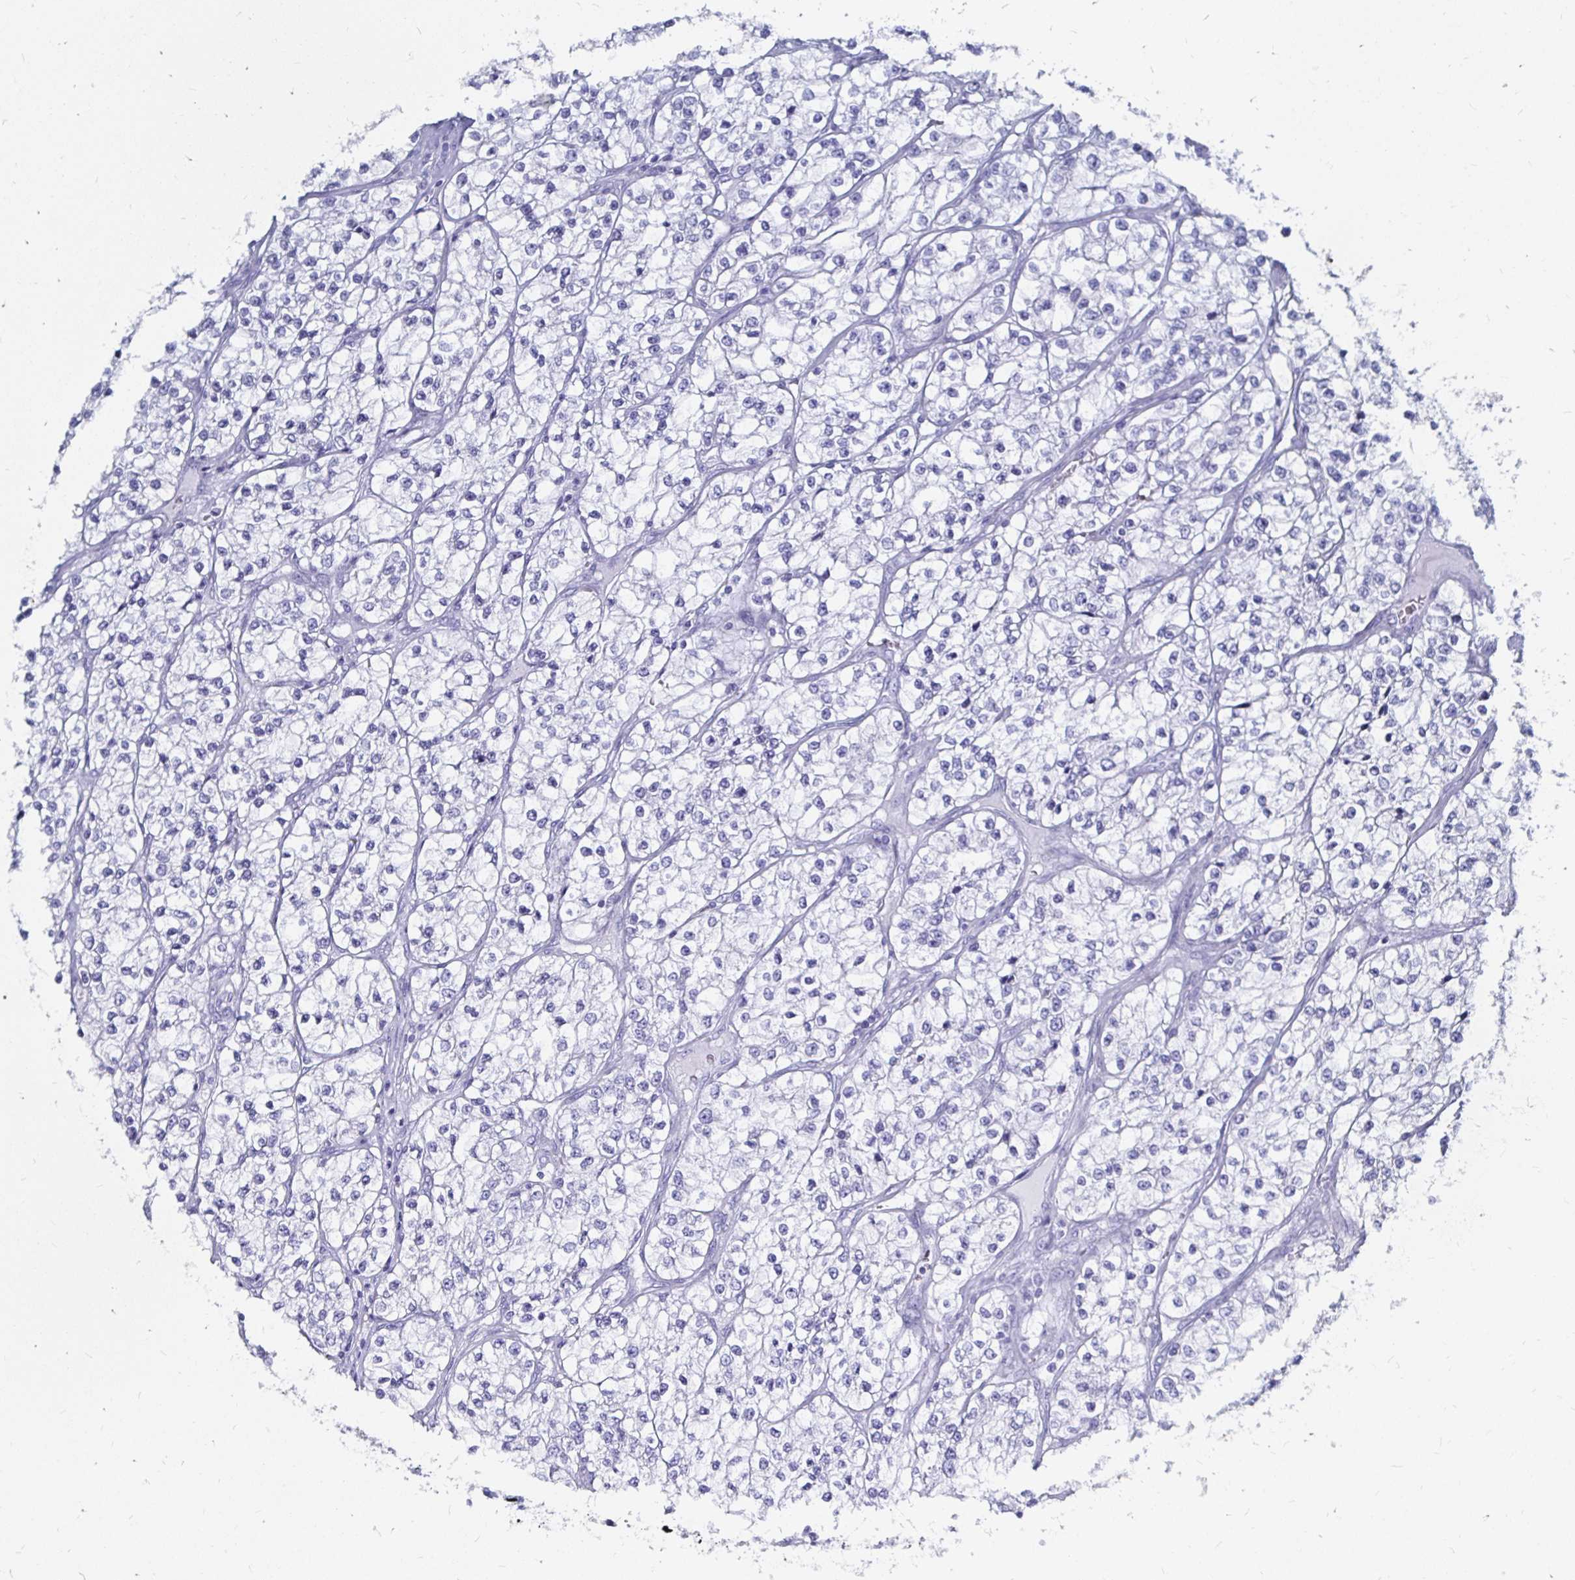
{"staining": {"intensity": "negative", "quantity": "none", "location": "none"}, "tissue": "renal cancer", "cell_type": "Tumor cells", "image_type": "cancer", "snomed": [{"axis": "morphology", "description": "Adenocarcinoma, NOS"}, {"axis": "topography", "description": "Kidney"}], "caption": "This photomicrograph is of renal adenocarcinoma stained with IHC to label a protein in brown with the nuclei are counter-stained blue. There is no expression in tumor cells.", "gene": "LUZP4", "patient": {"sex": "female", "age": 57}}